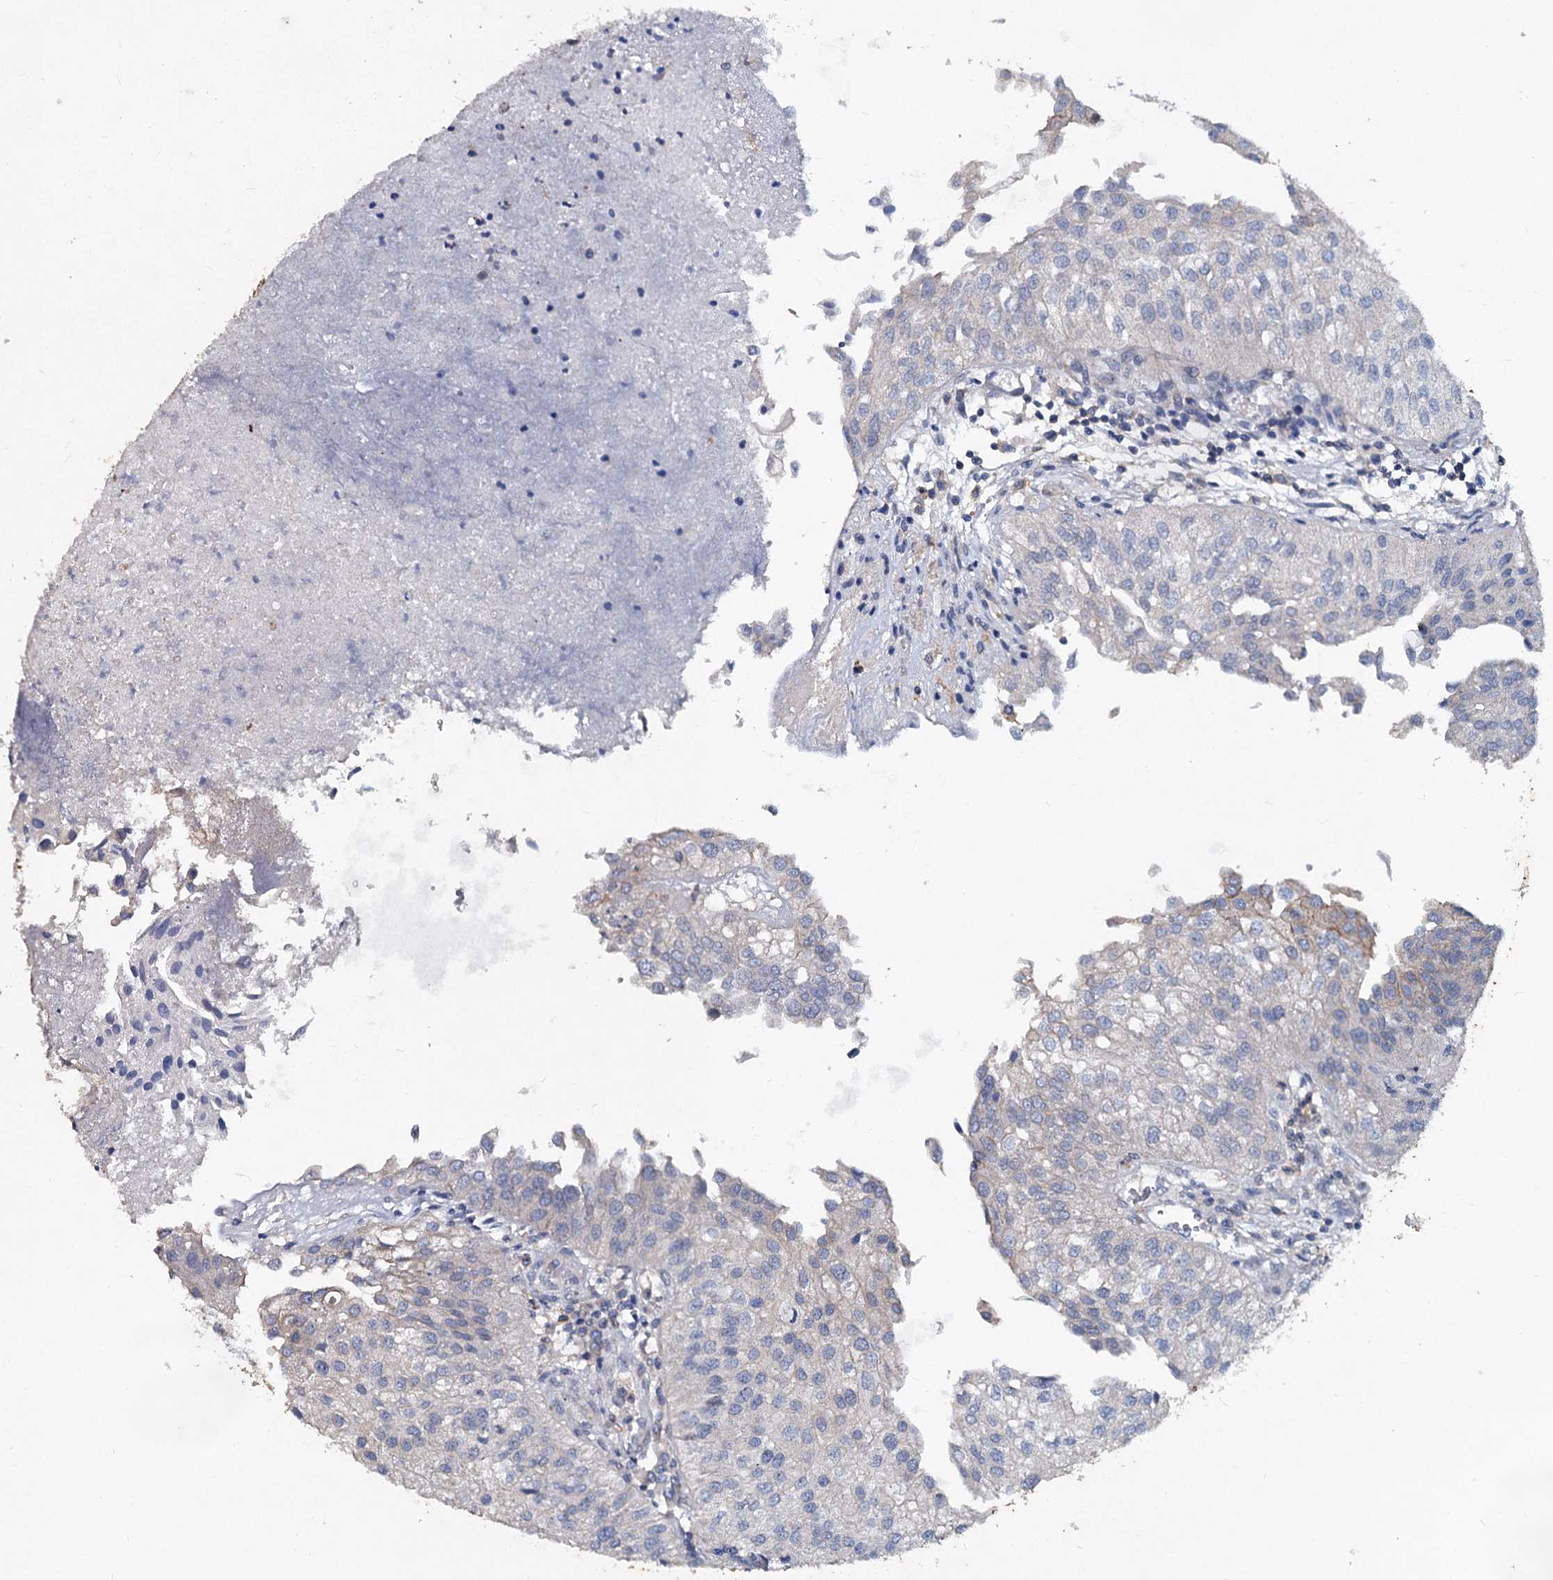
{"staining": {"intensity": "negative", "quantity": "none", "location": "none"}, "tissue": "urothelial cancer", "cell_type": "Tumor cells", "image_type": "cancer", "snomed": [{"axis": "morphology", "description": "Urothelial carcinoma, Low grade"}, {"axis": "topography", "description": "Urinary bladder"}], "caption": "Protein analysis of urothelial carcinoma (low-grade) exhibits no significant staining in tumor cells.", "gene": "LRCH4", "patient": {"sex": "female", "age": 89}}